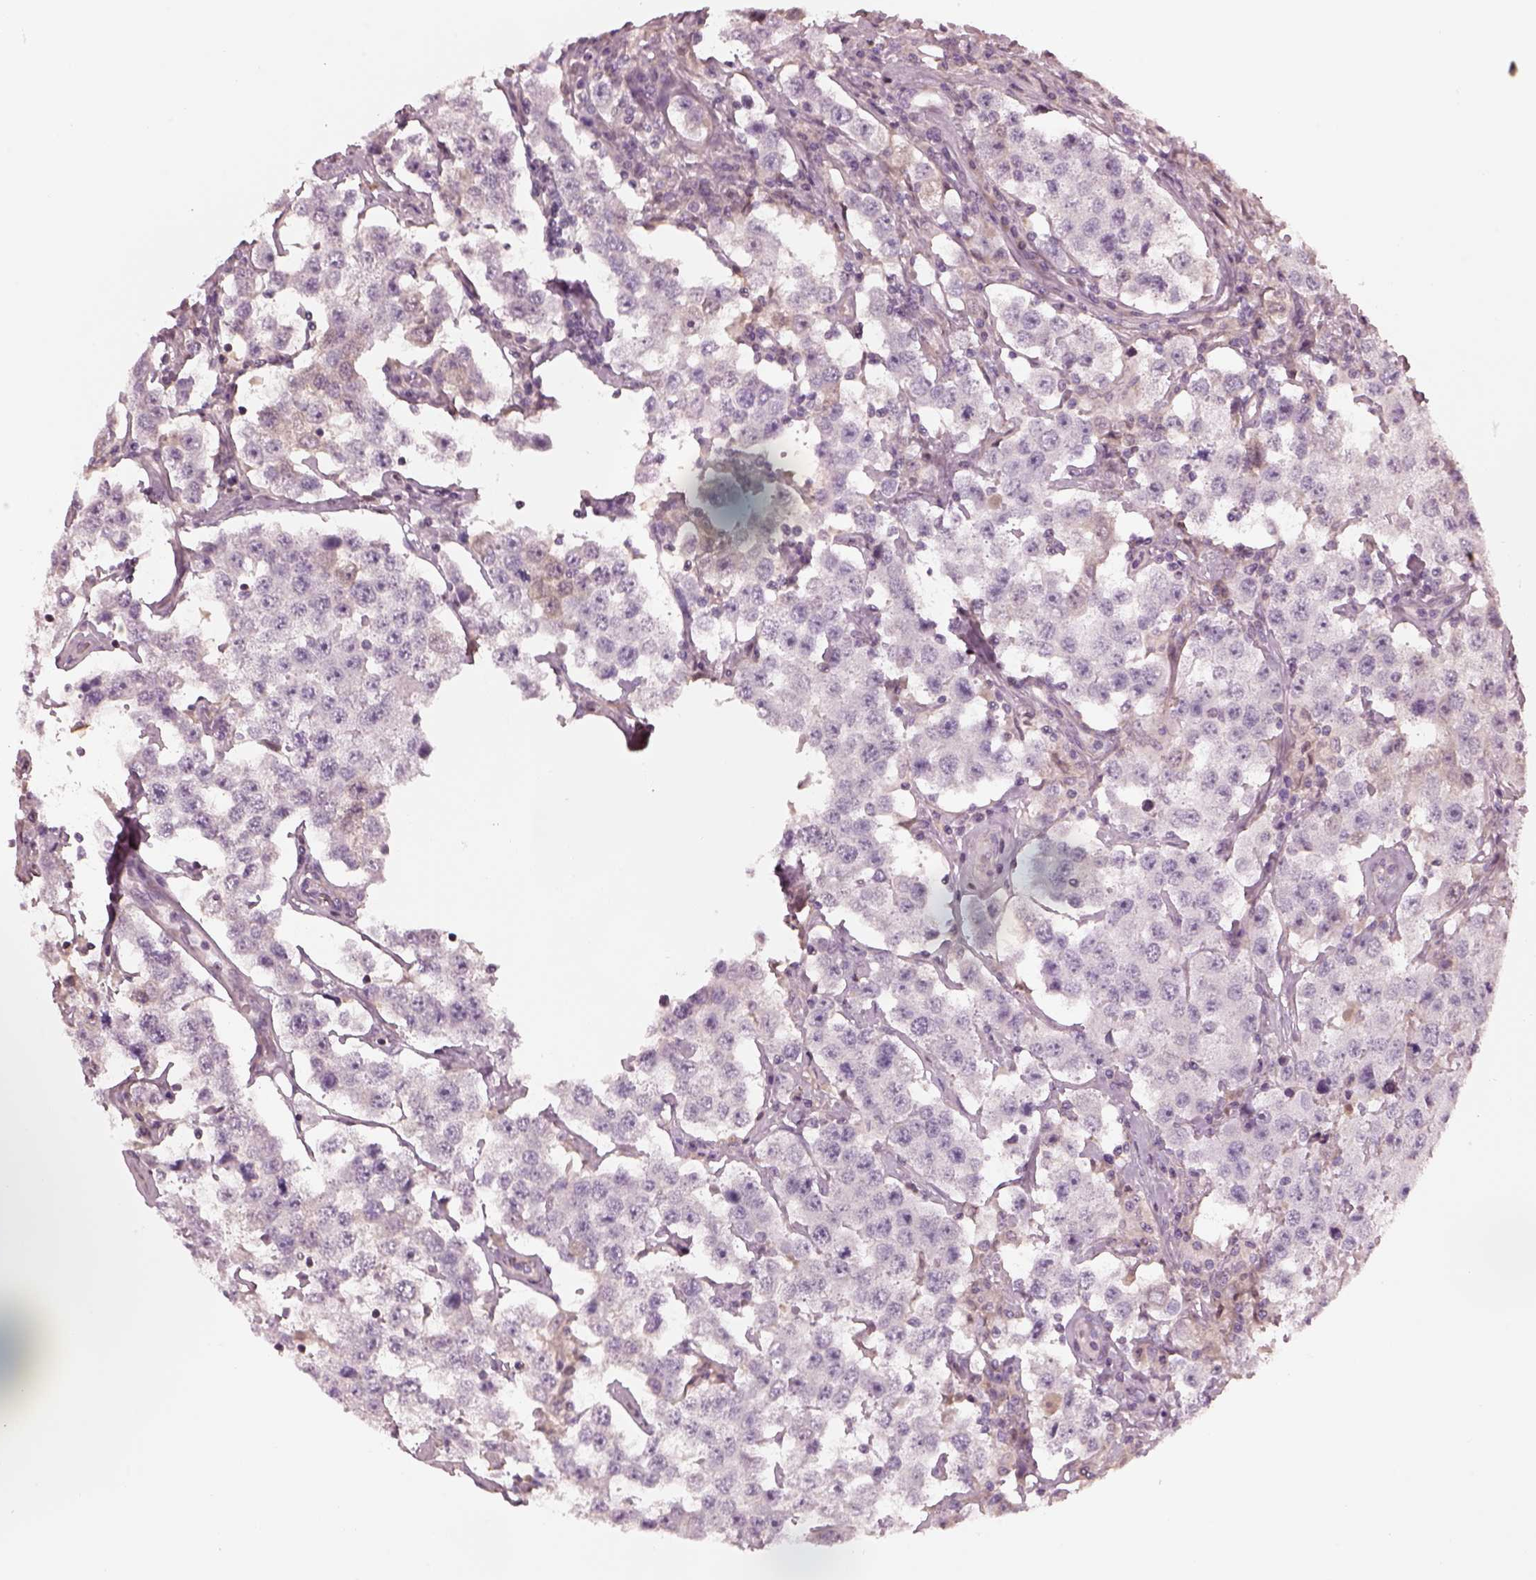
{"staining": {"intensity": "negative", "quantity": "none", "location": "none"}, "tissue": "testis cancer", "cell_type": "Tumor cells", "image_type": "cancer", "snomed": [{"axis": "morphology", "description": "Seminoma, NOS"}, {"axis": "topography", "description": "Testis"}], "caption": "Immunohistochemistry histopathology image of neoplastic tissue: human seminoma (testis) stained with DAB (3,3'-diaminobenzidine) displays no significant protein positivity in tumor cells. Nuclei are stained in blue.", "gene": "TLX3", "patient": {"sex": "male", "age": 52}}